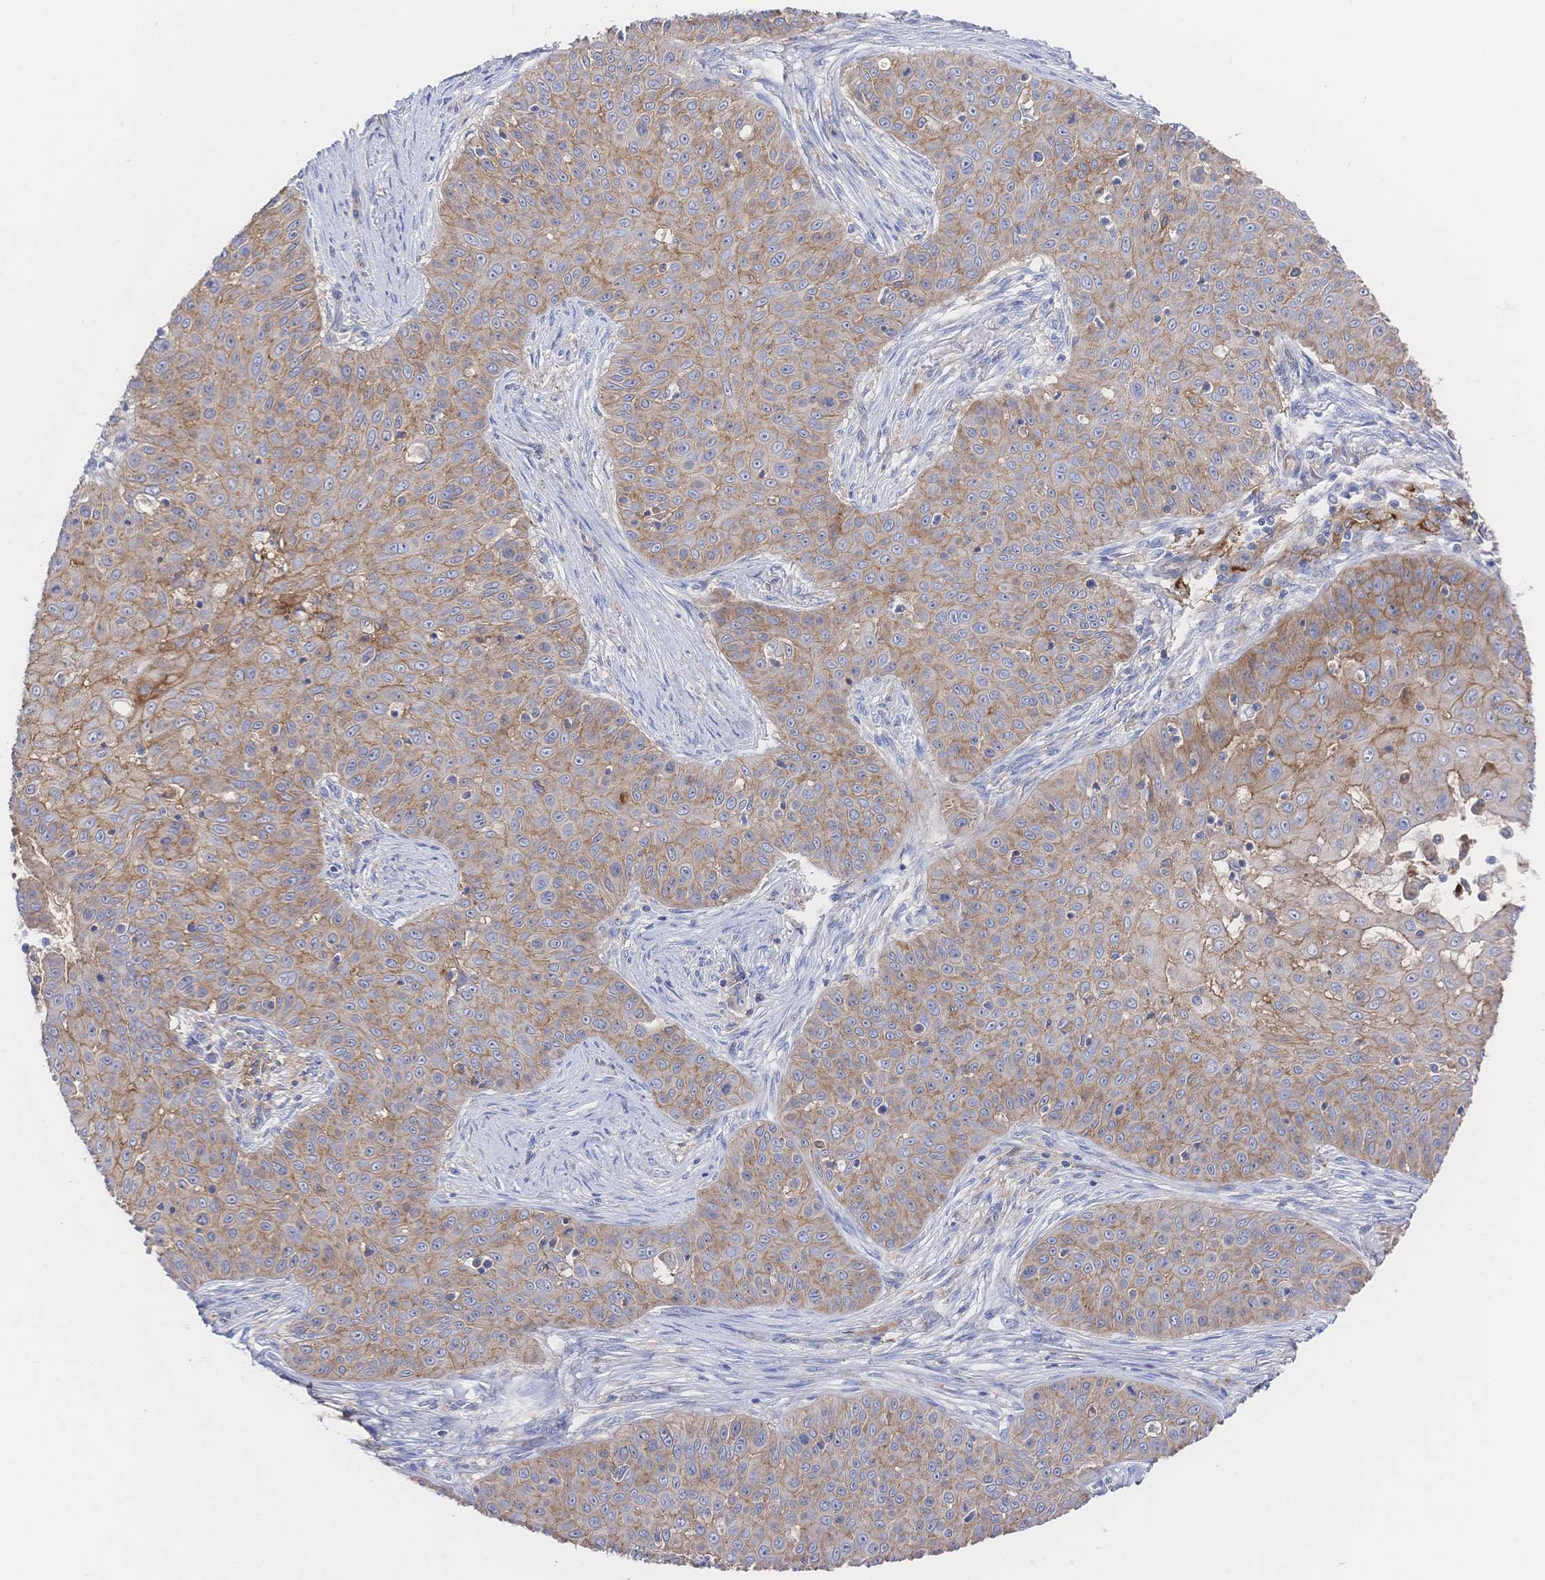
{"staining": {"intensity": "moderate", "quantity": ">75%", "location": "cytoplasmic/membranous"}, "tissue": "skin cancer", "cell_type": "Tumor cells", "image_type": "cancer", "snomed": [{"axis": "morphology", "description": "Squamous cell carcinoma, NOS"}, {"axis": "topography", "description": "Skin"}], "caption": "Skin squamous cell carcinoma stained with a brown dye displays moderate cytoplasmic/membranous positive staining in approximately >75% of tumor cells.", "gene": "F11R", "patient": {"sex": "male", "age": 82}}